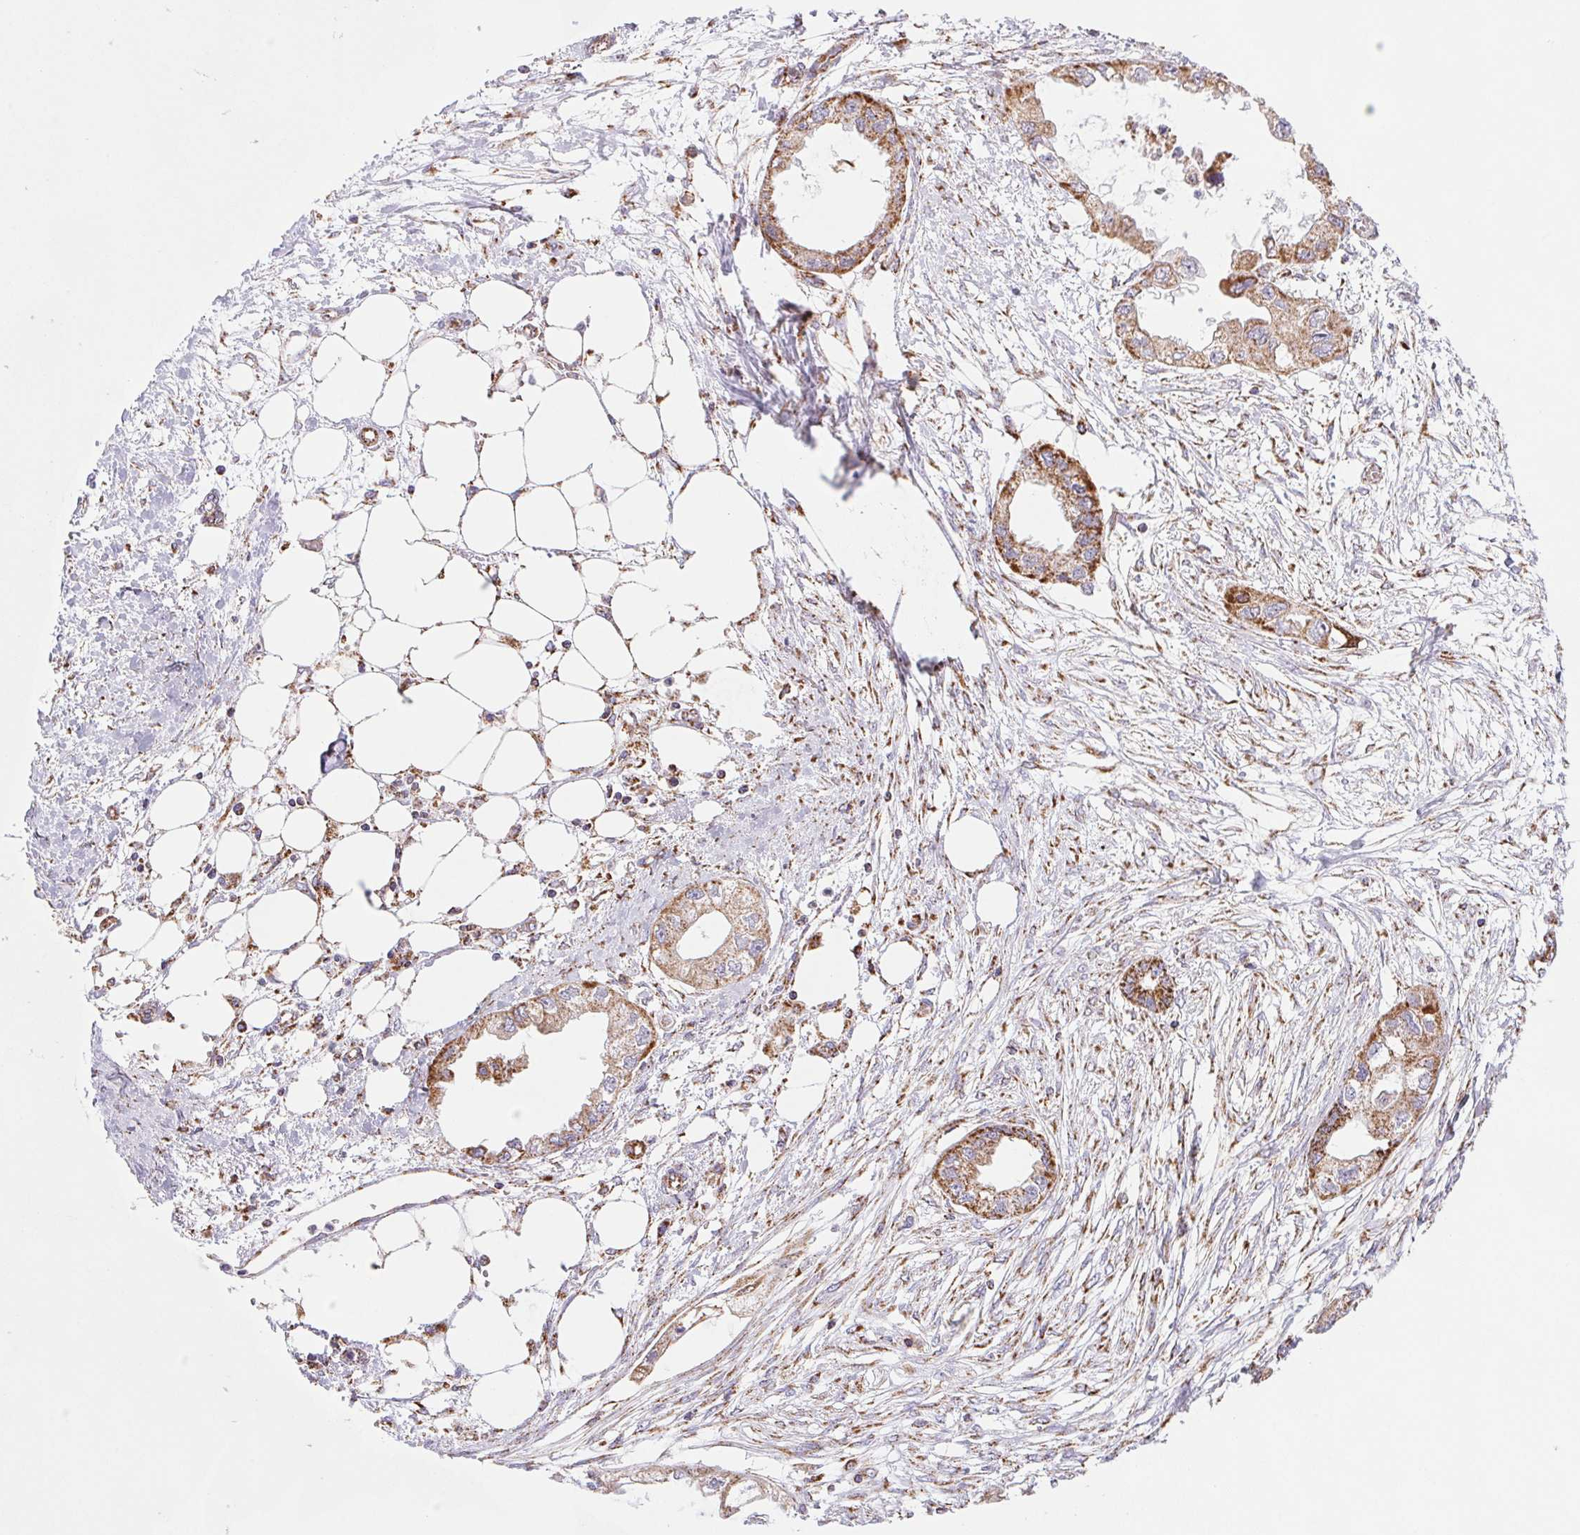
{"staining": {"intensity": "moderate", "quantity": ">75%", "location": "cytoplasmic/membranous"}, "tissue": "endometrial cancer", "cell_type": "Tumor cells", "image_type": "cancer", "snomed": [{"axis": "morphology", "description": "Adenocarcinoma, NOS"}, {"axis": "morphology", "description": "Adenocarcinoma, metastatic, NOS"}, {"axis": "topography", "description": "Adipose tissue"}, {"axis": "topography", "description": "Endometrium"}], "caption": "High-power microscopy captured an immunohistochemistry image of endometrial cancer, revealing moderate cytoplasmic/membranous expression in approximately >75% of tumor cells.", "gene": "NIPSNAP2", "patient": {"sex": "female", "age": 67}}